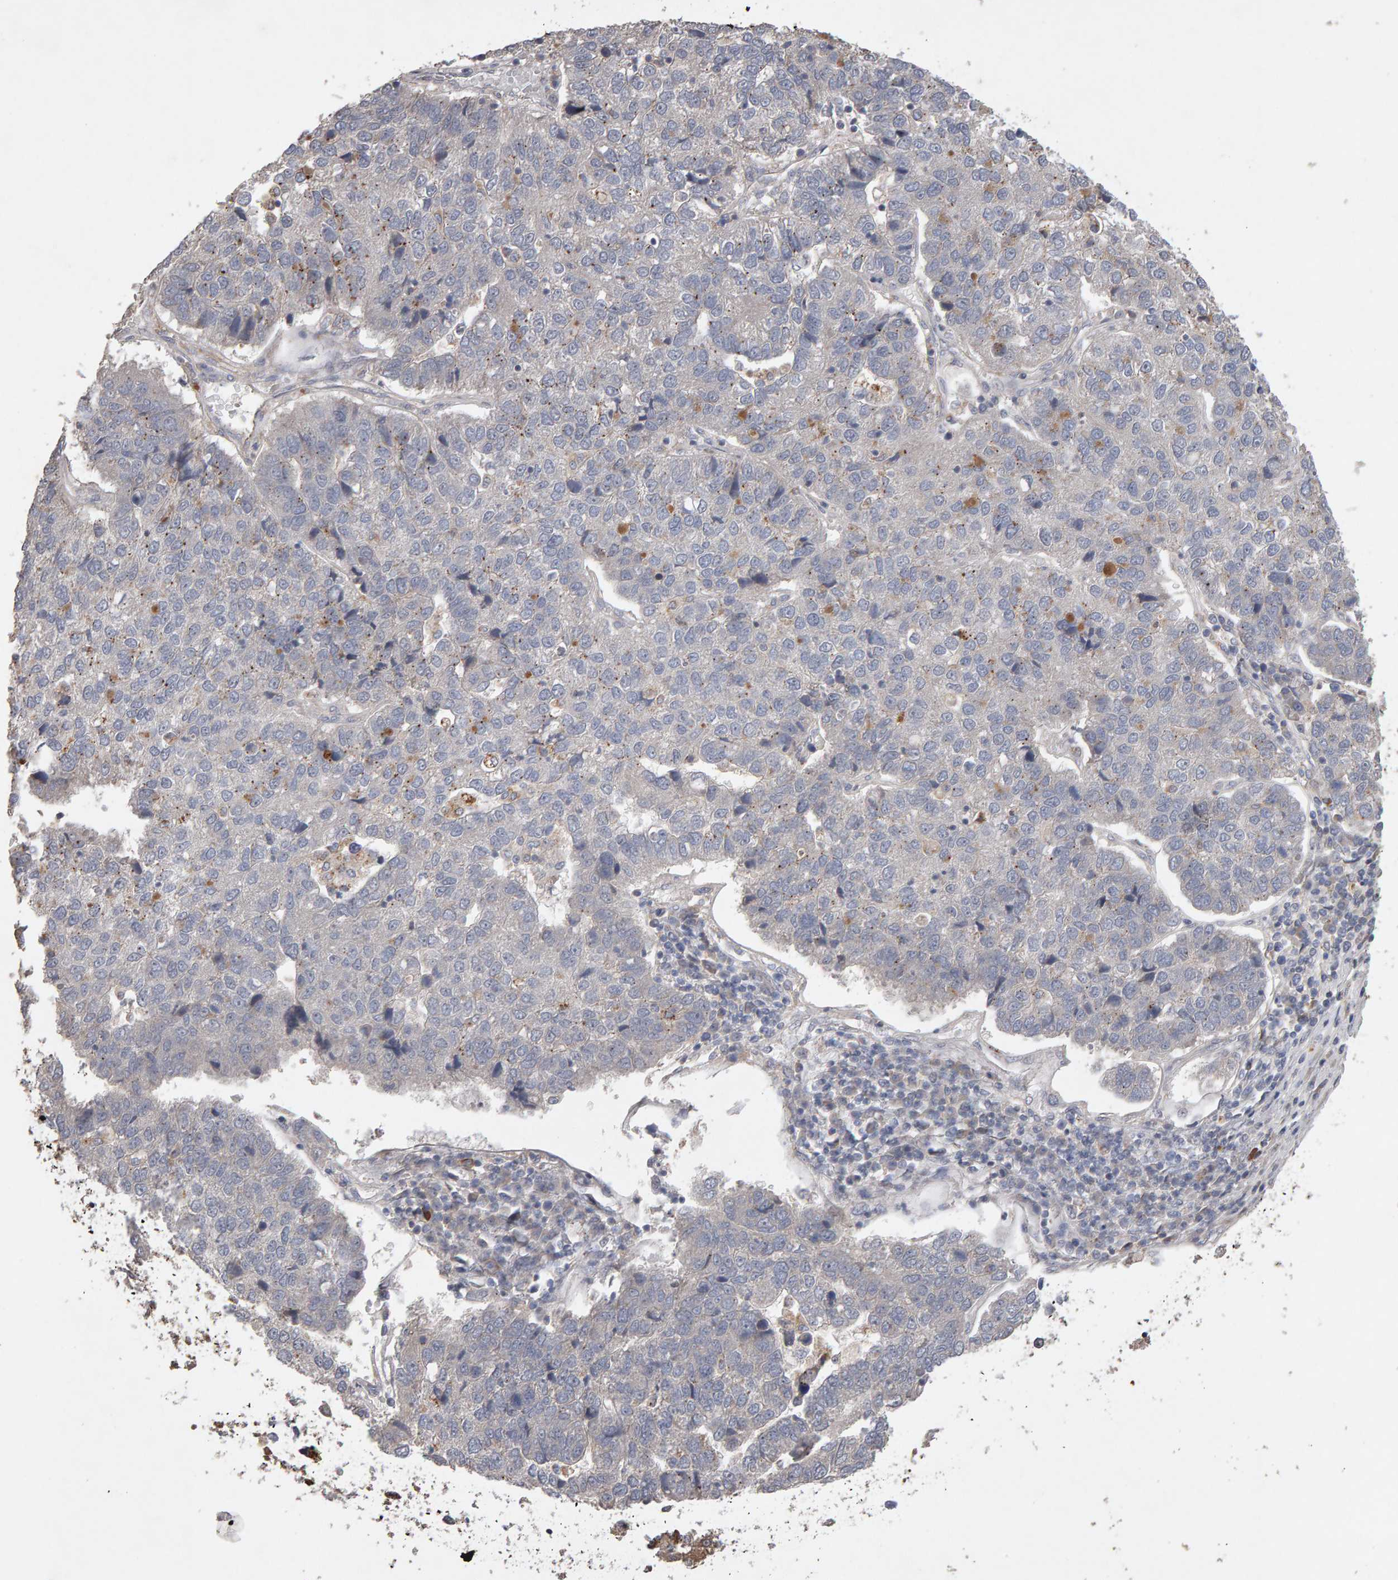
{"staining": {"intensity": "negative", "quantity": "none", "location": "none"}, "tissue": "pancreatic cancer", "cell_type": "Tumor cells", "image_type": "cancer", "snomed": [{"axis": "morphology", "description": "Adenocarcinoma, NOS"}, {"axis": "topography", "description": "Pancreas"}], "caption": "A histopathology image of pancreatic adenocarcinoma stained for a protein displays no brown staining in tumor cells. (IHC, brightfield microscopy, high magnification).", "gene": "COASY", "patient": {"sex": "female", "age": 61}}